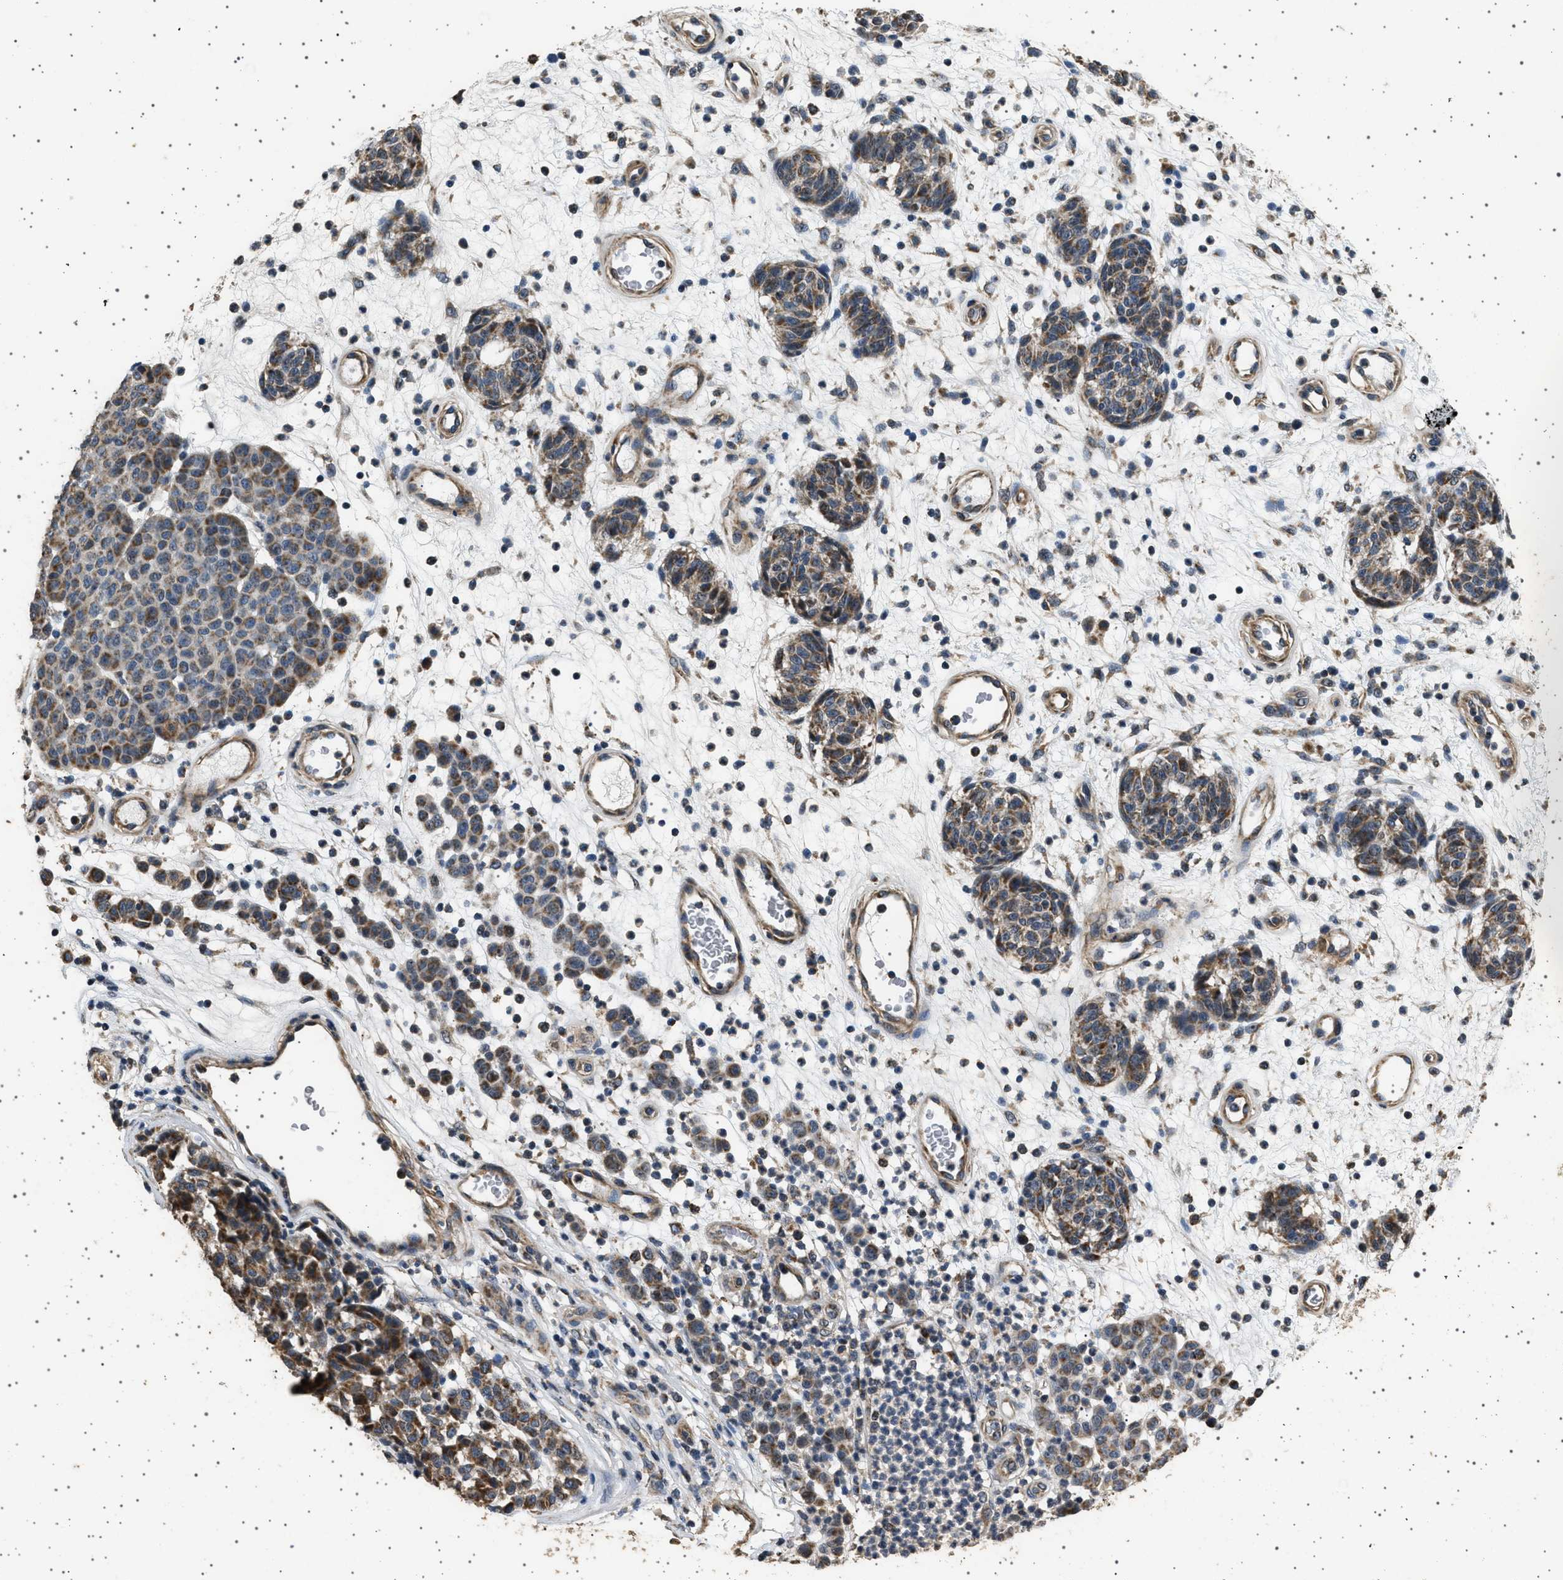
{"staining": {"intensity": "moderate", "quantity": ">75%", "location": "cytoplasmic/membranous"}, "tissue": "melanoma", "cell_type": "Tumor cells", "image_type": "cancer", "snomed": [{"axis": "morphology", "description": "Malignant melanoma, NOS"}, {"axis": "topography", "description": "Skin"}], "caption": "Moderate cytoplasmic/membranous staining is seen in approximately >75% of tumor cells in melanoma.", "gene": "KCNA4", "patient": {"sex": "male", "age": 59}}